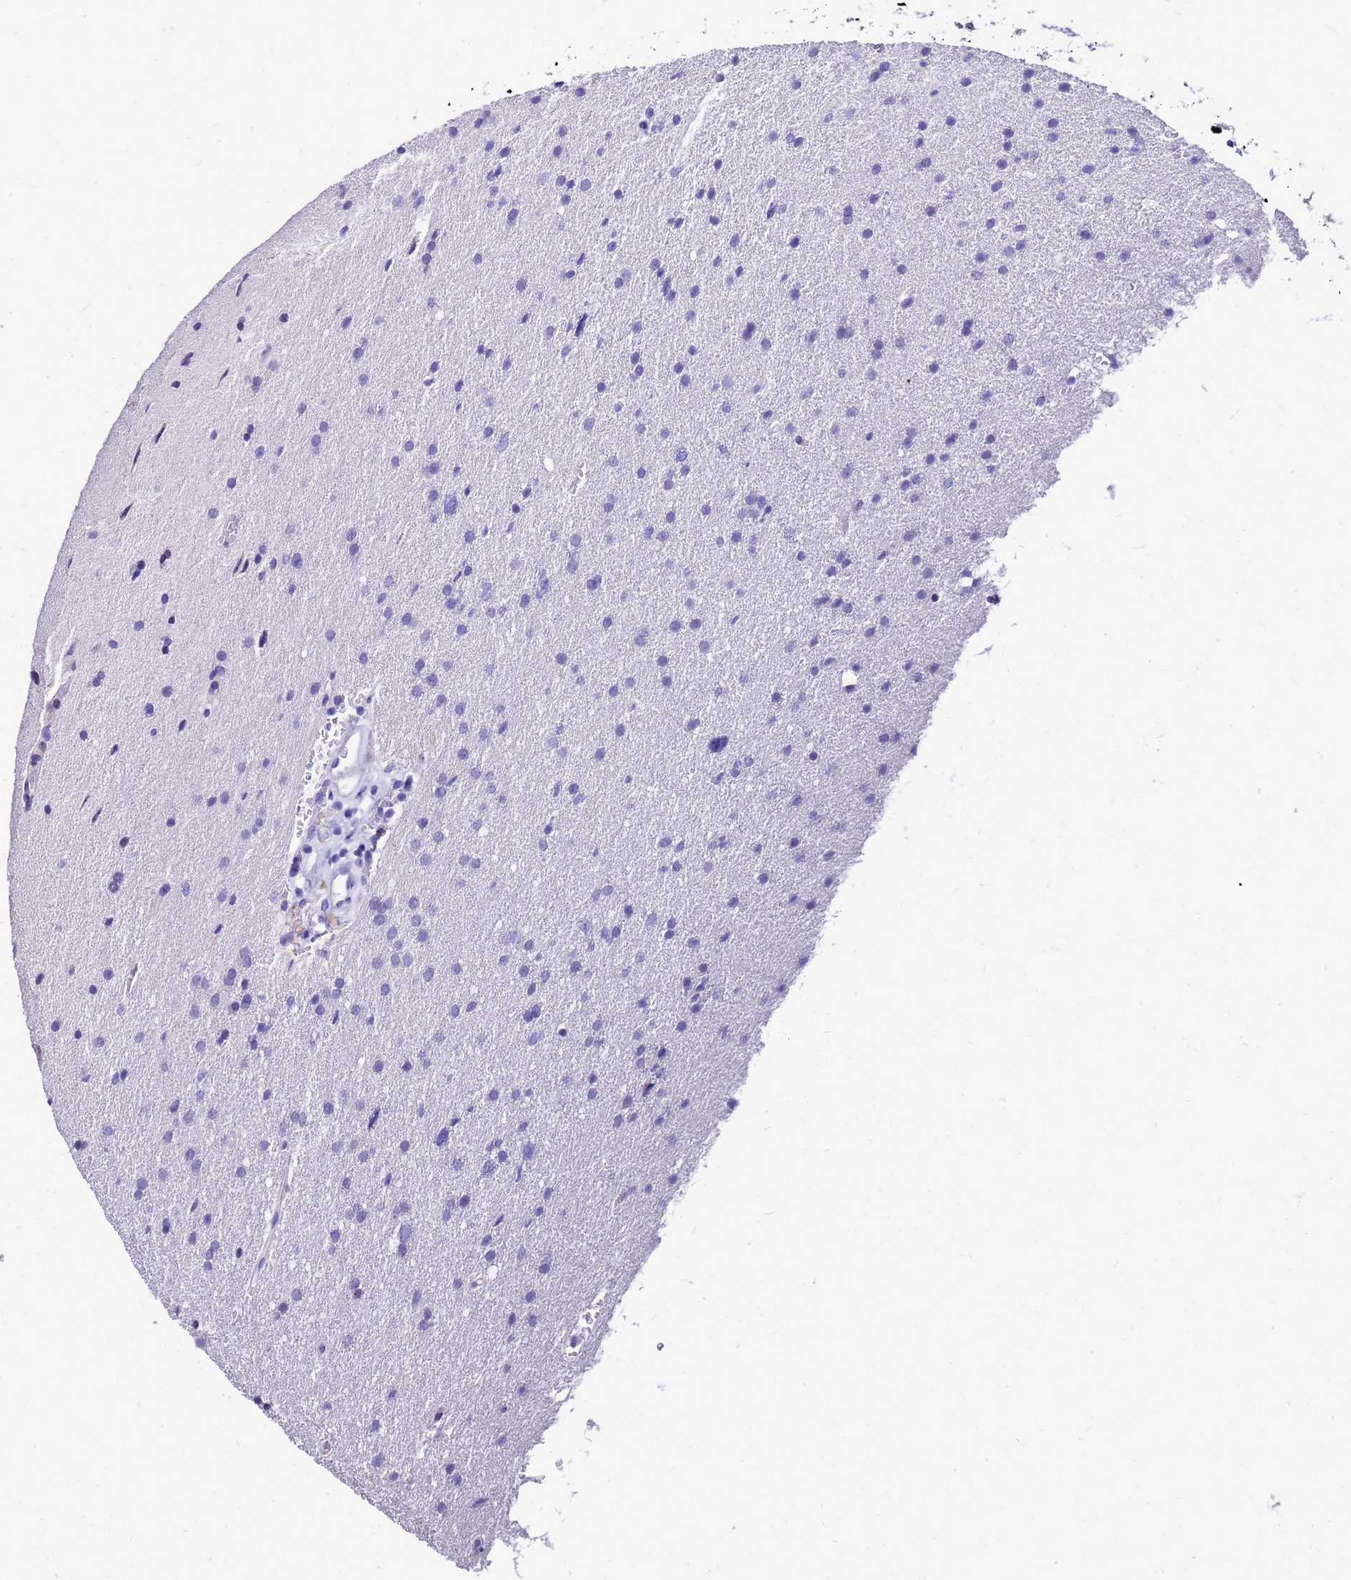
{"staining": {"intensity": "negative", "quantity": "none", "location": "none"}, "tissue": "glioma", "cell_type": "Tumor cells", "image_type": "cancer", "snomed": [{"axis": "morphology", "description": "Glioma, malignant, High grade"}, {"axis": "topography", "description": "Cerebral cortex"}], "caption": "This is an immunohistochemistry (IHC) histopathology image of human glioma. There is no expression in tumor cells.", "gene": "SMIM21", "patient": {"sex": "female", "age": 36}}